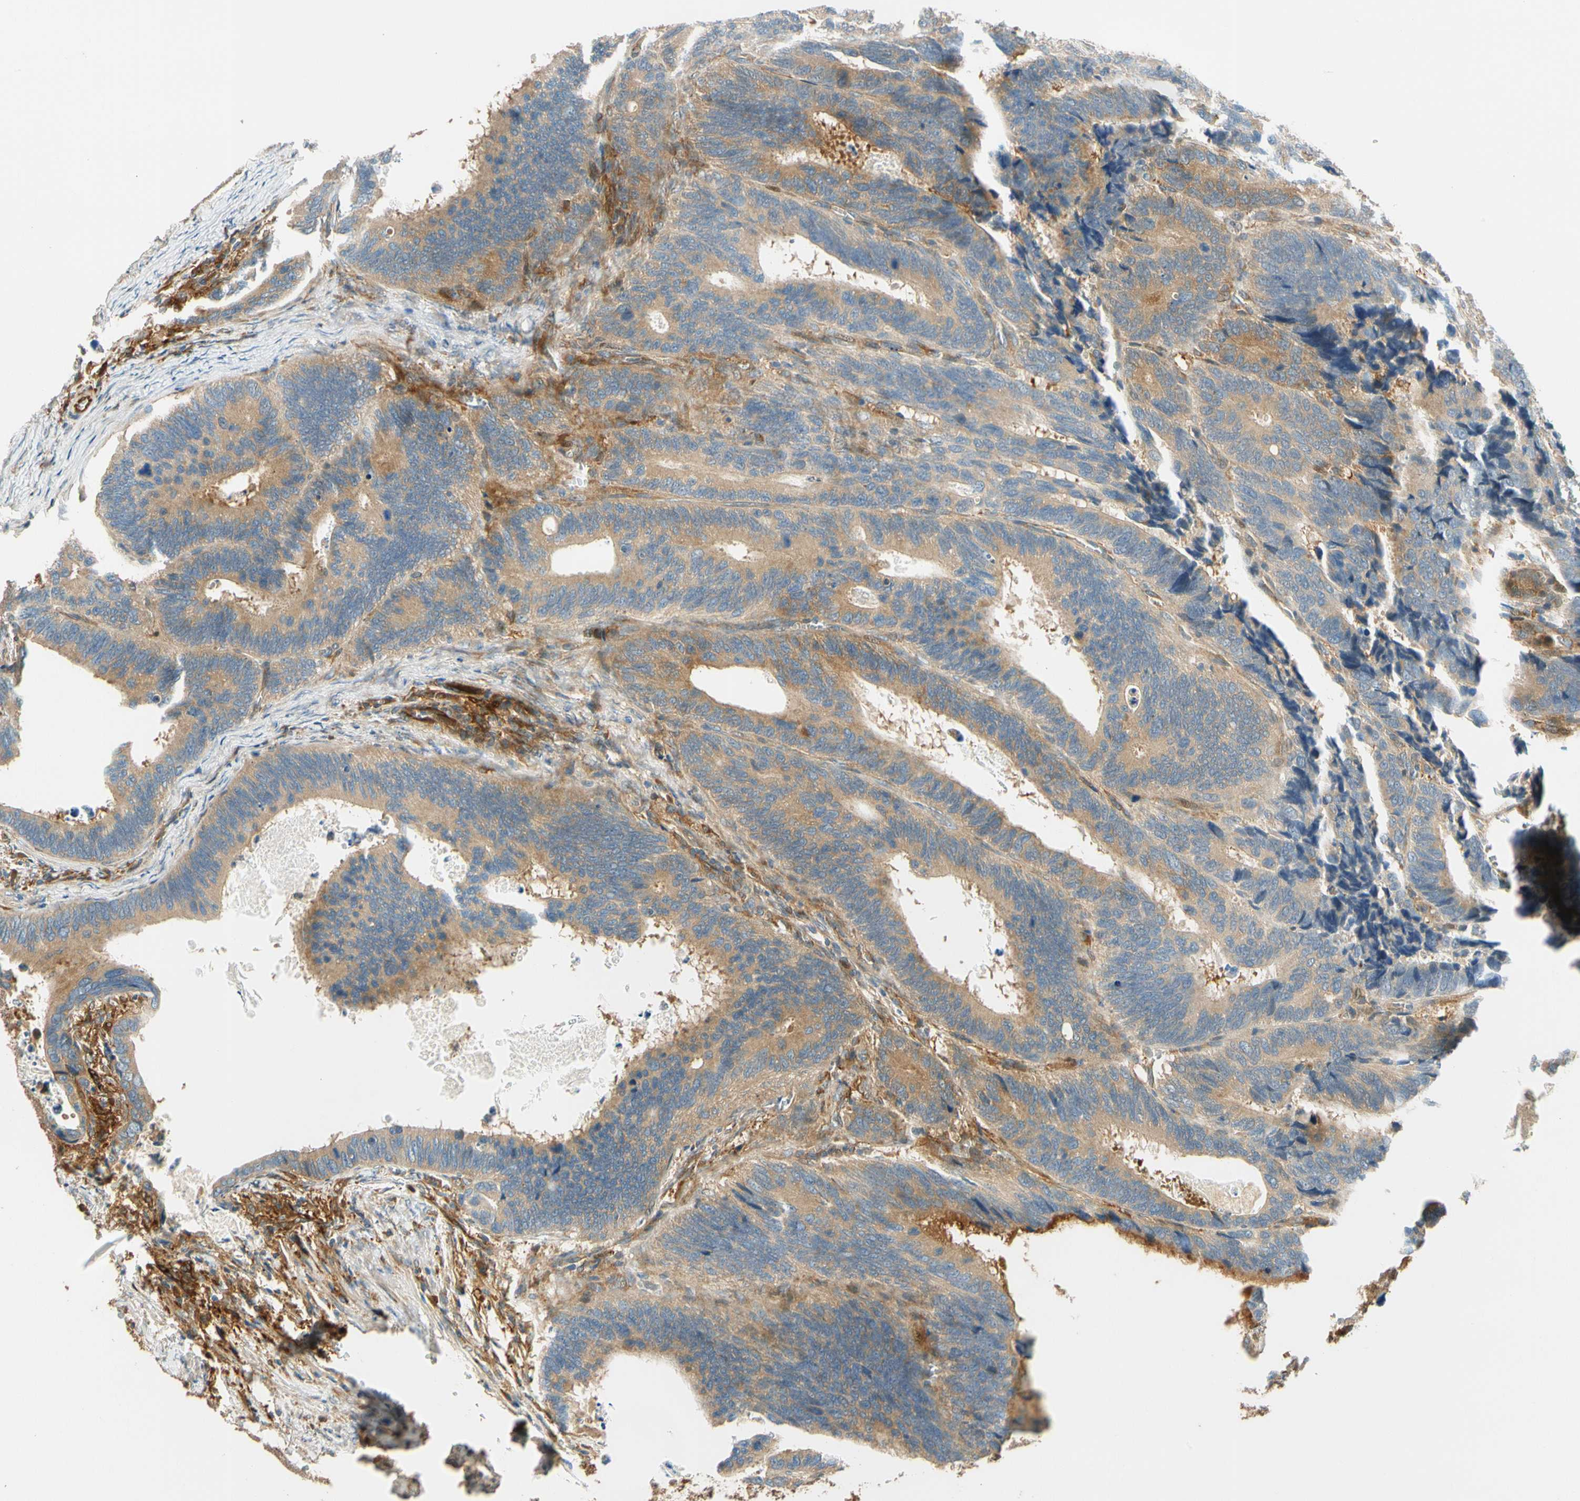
{"staining": {"intensity": "moderate", "quantity": ">75%", "location": "cytoplasmic/membranous"}, "tissue": "colorectal cancer", "cell_type": "Tumor cells", "image_type": "cancer", "snomed": [{"axis": "morphology", "description": "Adenocarcinoma, NOS"}, {"axis": "topography", "description": "Colon"}], "caption": "Tumor cells display medium levels of moderate cytoplasmic/membranous positivity in approximately >75% of cells in human adenocarcinoma (colorectal).", "gene": "PARP14", "patient": {"sex": "male", "age": 72}}